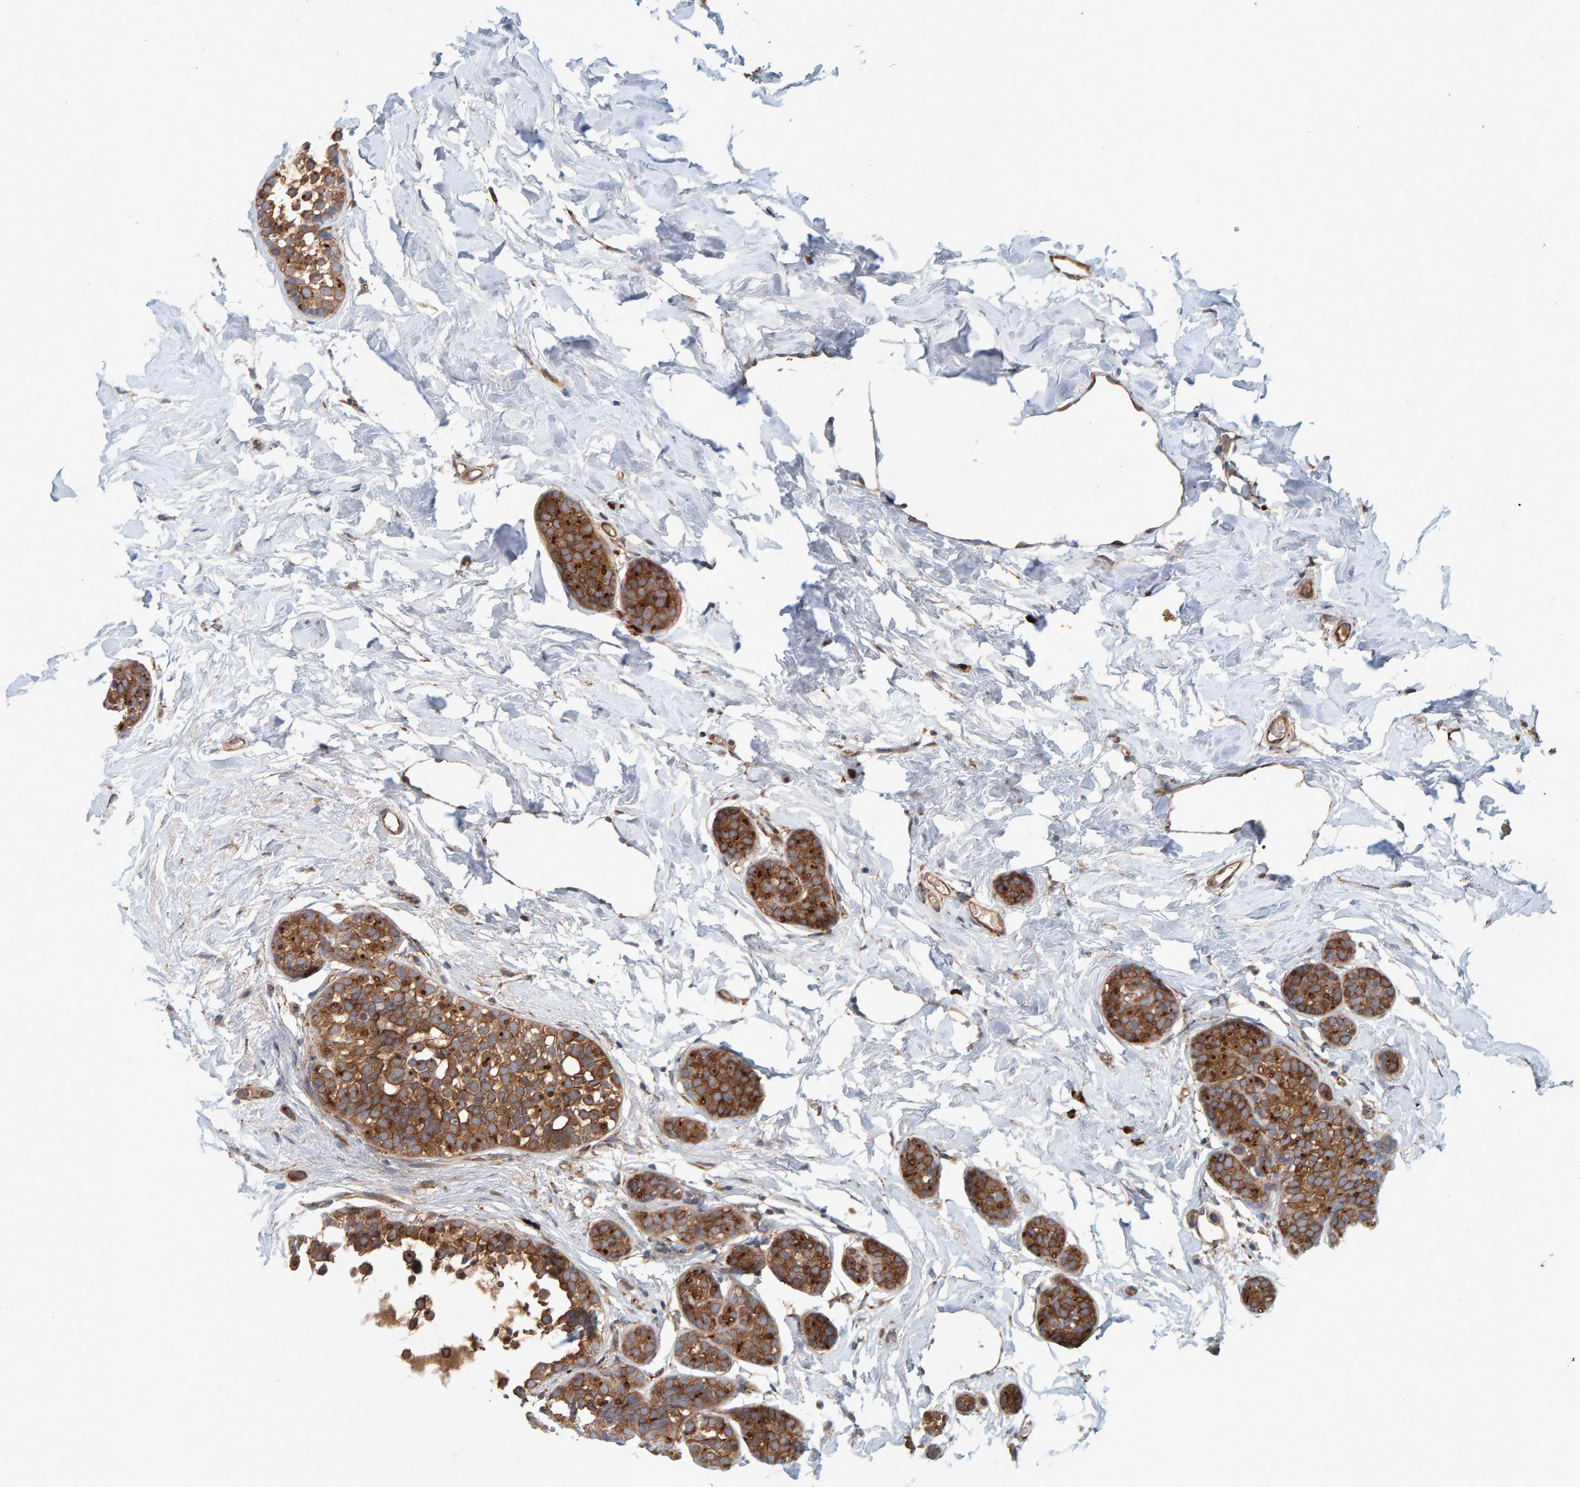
{"staining": {"intensity": "strong", "quantity": ">75%", "location": "cytoplasmic/membranous"}, "tissue": "breast cancer", "cell_type": "Tumor cells", "image_type": "cancer", "snomed": [{"axis": "morphology", "description": "Duct carcinoma"}, {"axis": "topography", "description": "Breast"}], "caption": "Intraductal carcinoma (breast) stained with IHC exhibits strong cytoplasmic/membranous staining in about >75% of tumor cells.", "gene": "BAIAP2", "patient": {"sex": "female", "age": 55}}